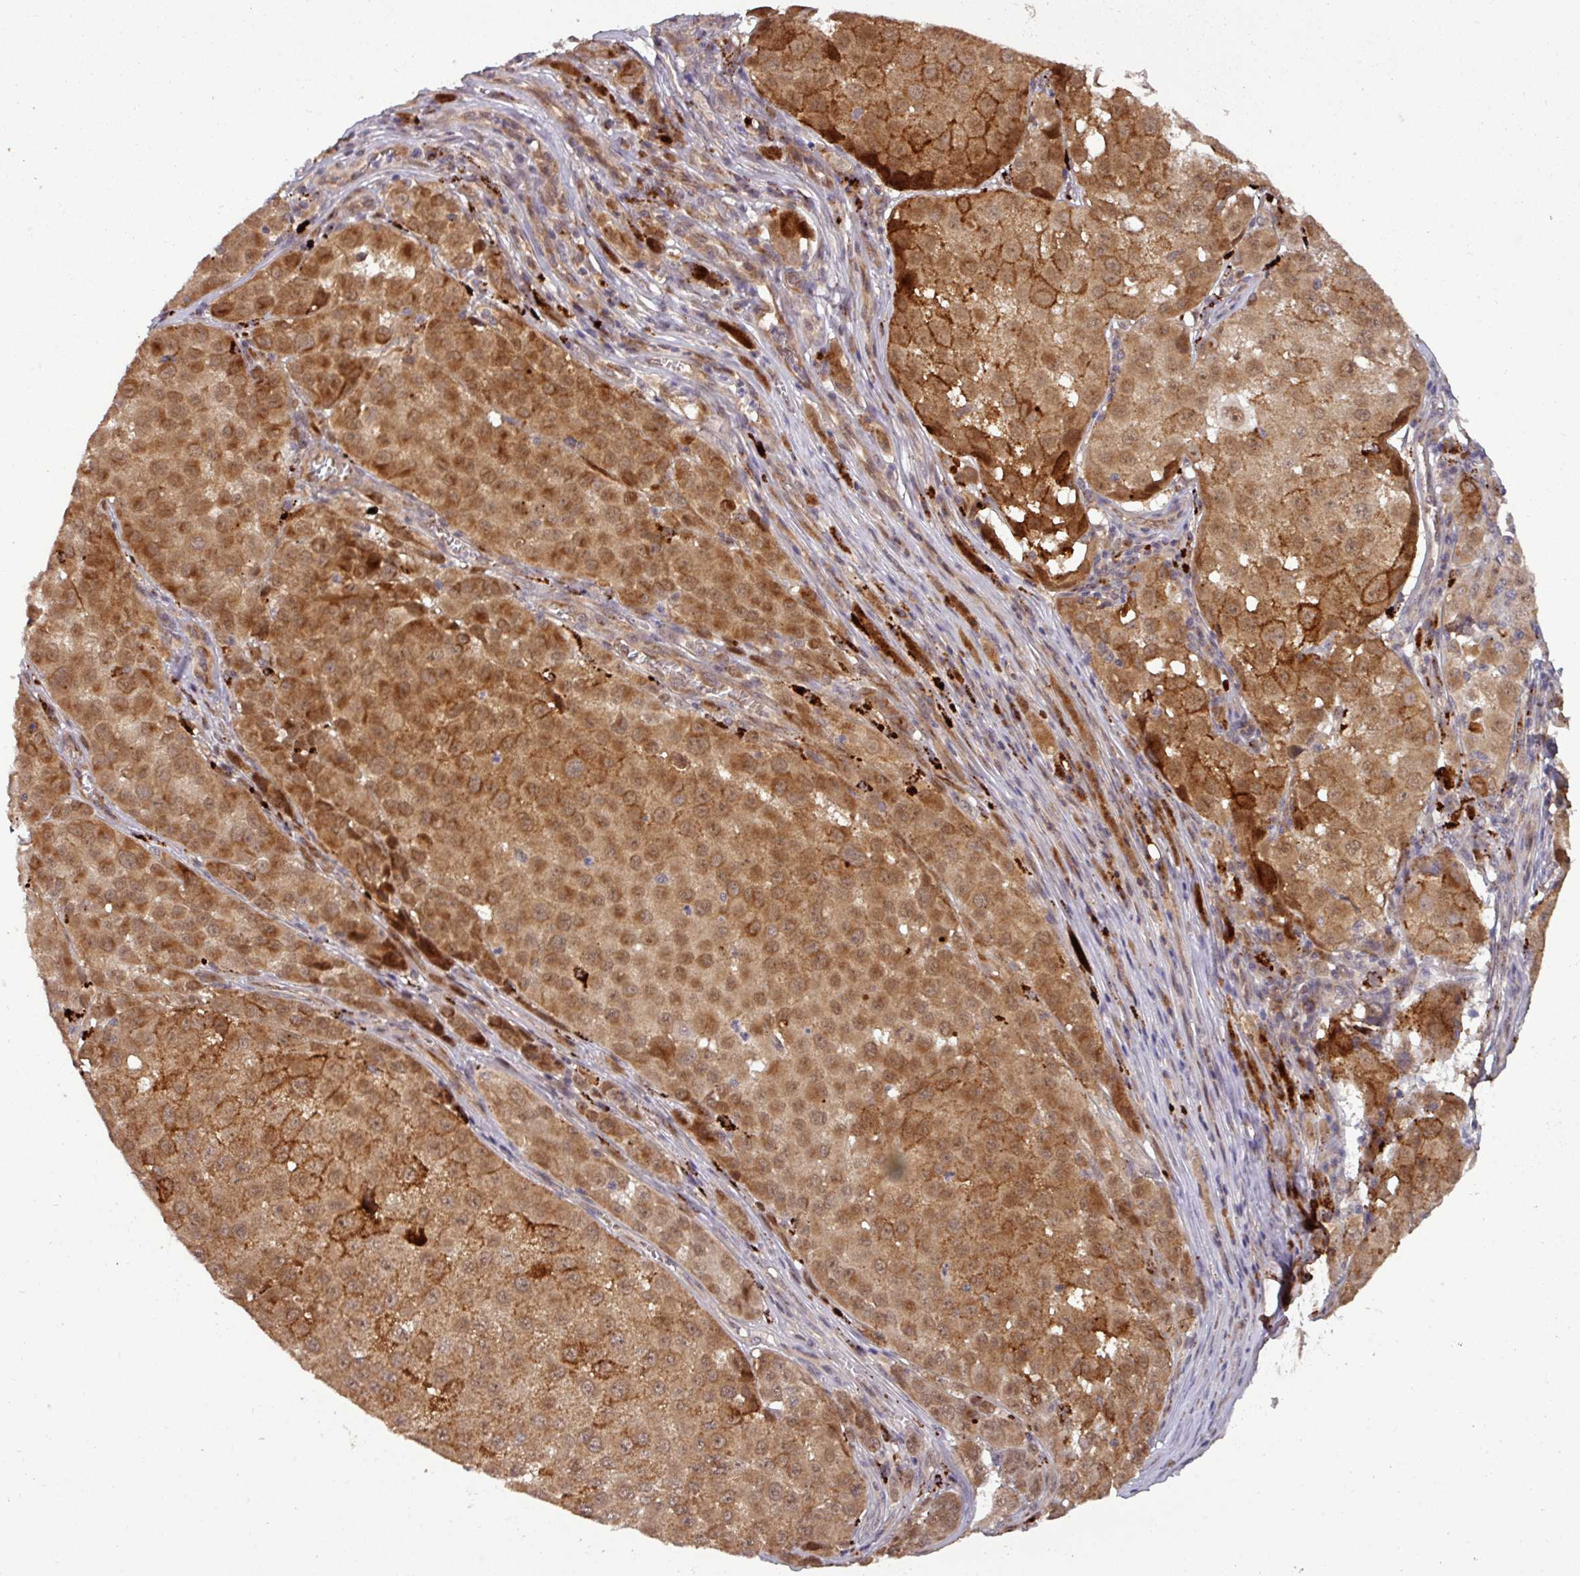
{"staining": {"intensity": "moderate", "quantity": ">75%", "location": "cytoplasmic/membranous,nuclear"}, "tissue": "melanoma", "cell_type": "Tumor cells", "image_type": "cancer", "snomed": [{"axis": "morphology", "description": "Malignant melanoma, NOS"}, {"axis": "topography", "description": "Skin"}], "caption": "Melanoma stained with DAB (3,3'-diaminobenzidine) immunohistochemistry (IHC) exhibits medium levels of moderate cytoplasmic/membranous and nuclear staining in approximately >75% of tumor cells.", "gene": "PUS1", "patient": {"sex": "male", "age": 64}}